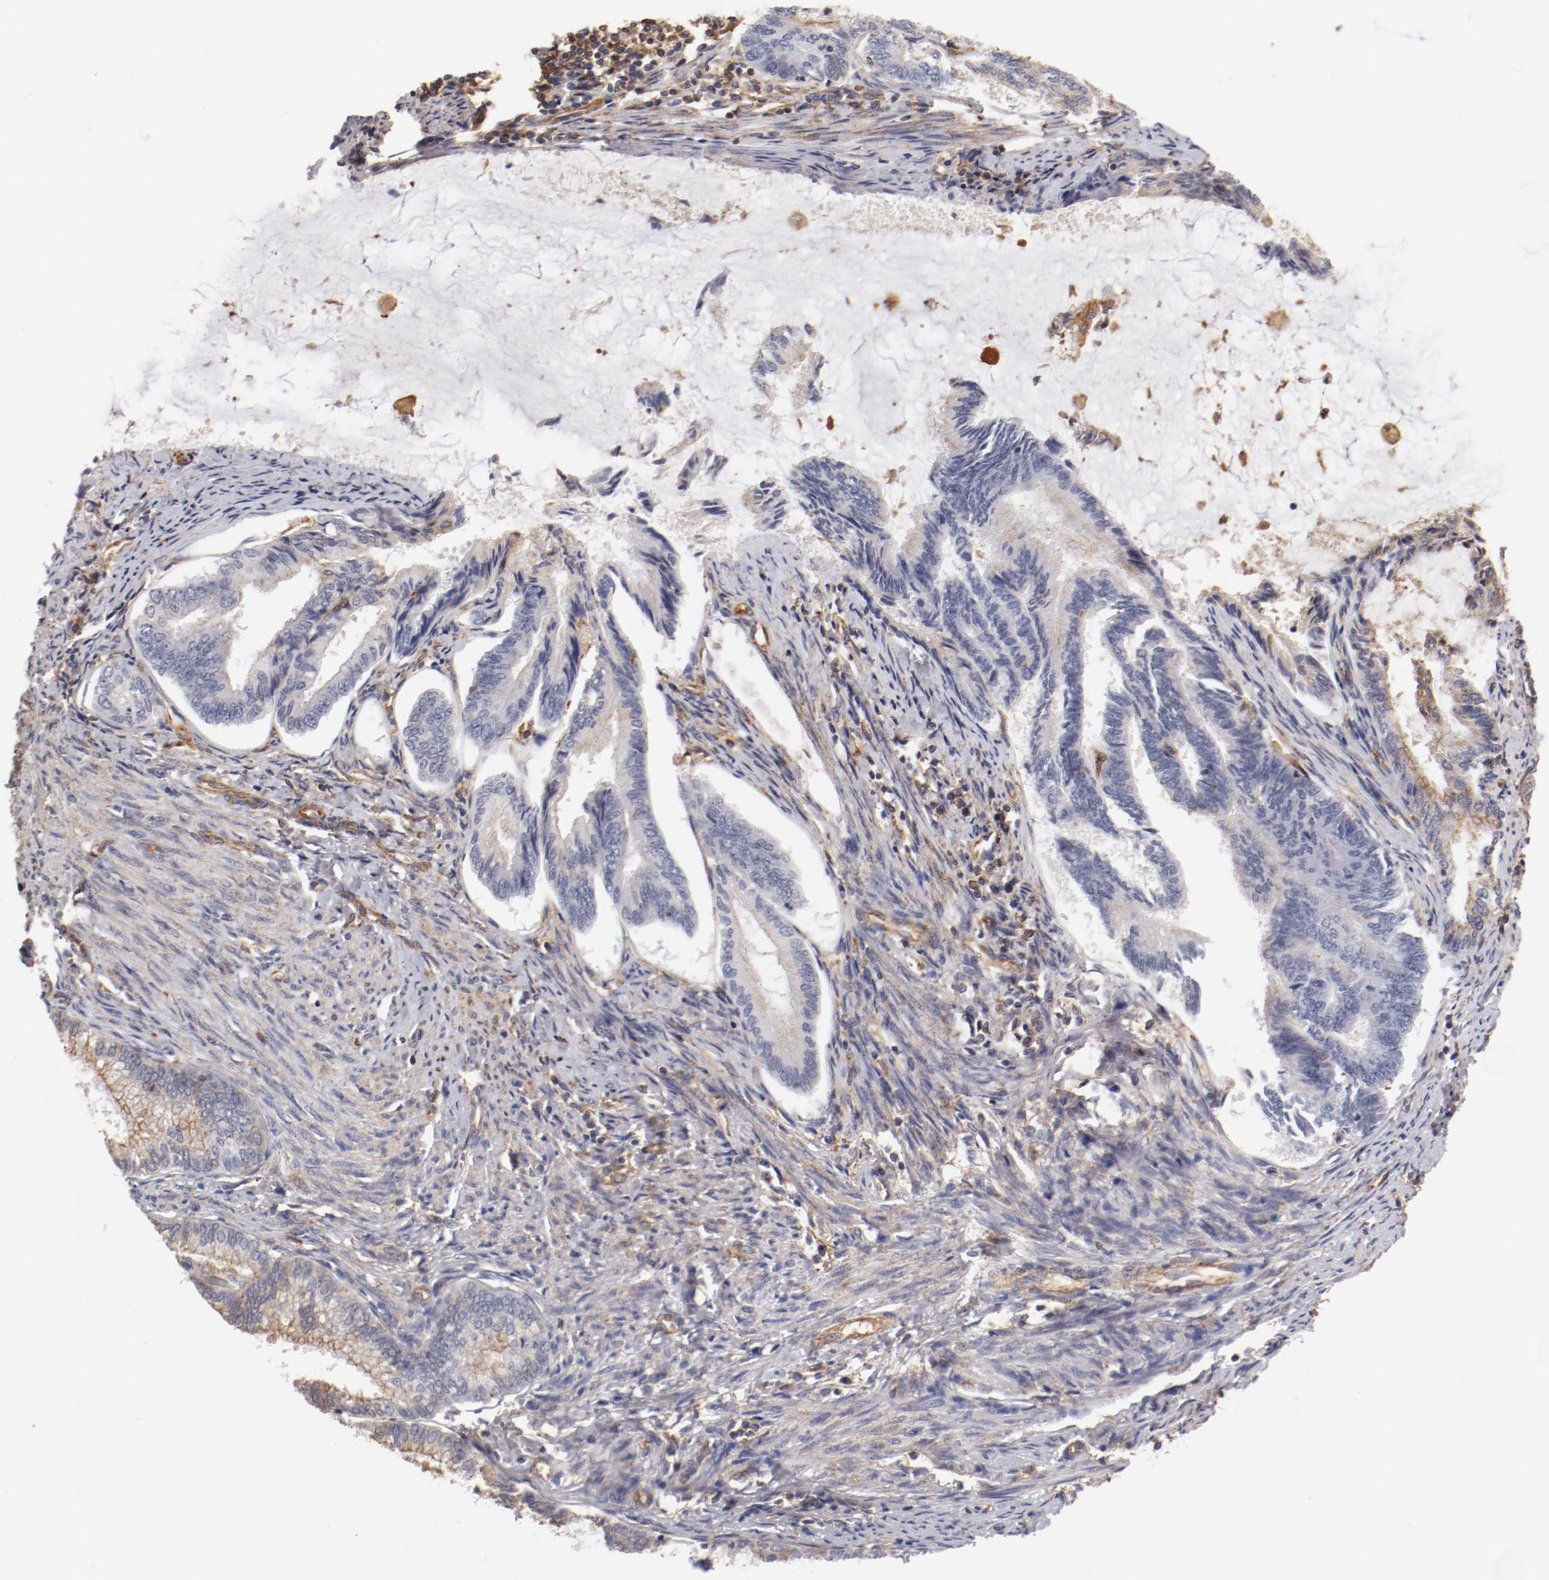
{"staining": {"intensity": "weak", "quantity": "<25%", "location": "cytoplasmic/membranous"}, "tissue": "endometrial cancer", "cell_type": "Tumor cells", "image_type": "cancer", "snomed": [{"axis": "morphology", "description": "Adenocarcinoma, NOS"}, {"axis": "topography", "description": "Endometrium"}], "caption": "High magnification brightfield microscopy of endometrial cancer (adenocarcinoma) stained with DAB (3,3'-diaminobenzidine) (brown) and counterstained with hematoxylin (blue): tumor cells show no significant expression.", "gene": "FCMR", "patient": {"sex": "female", "age": 86}}